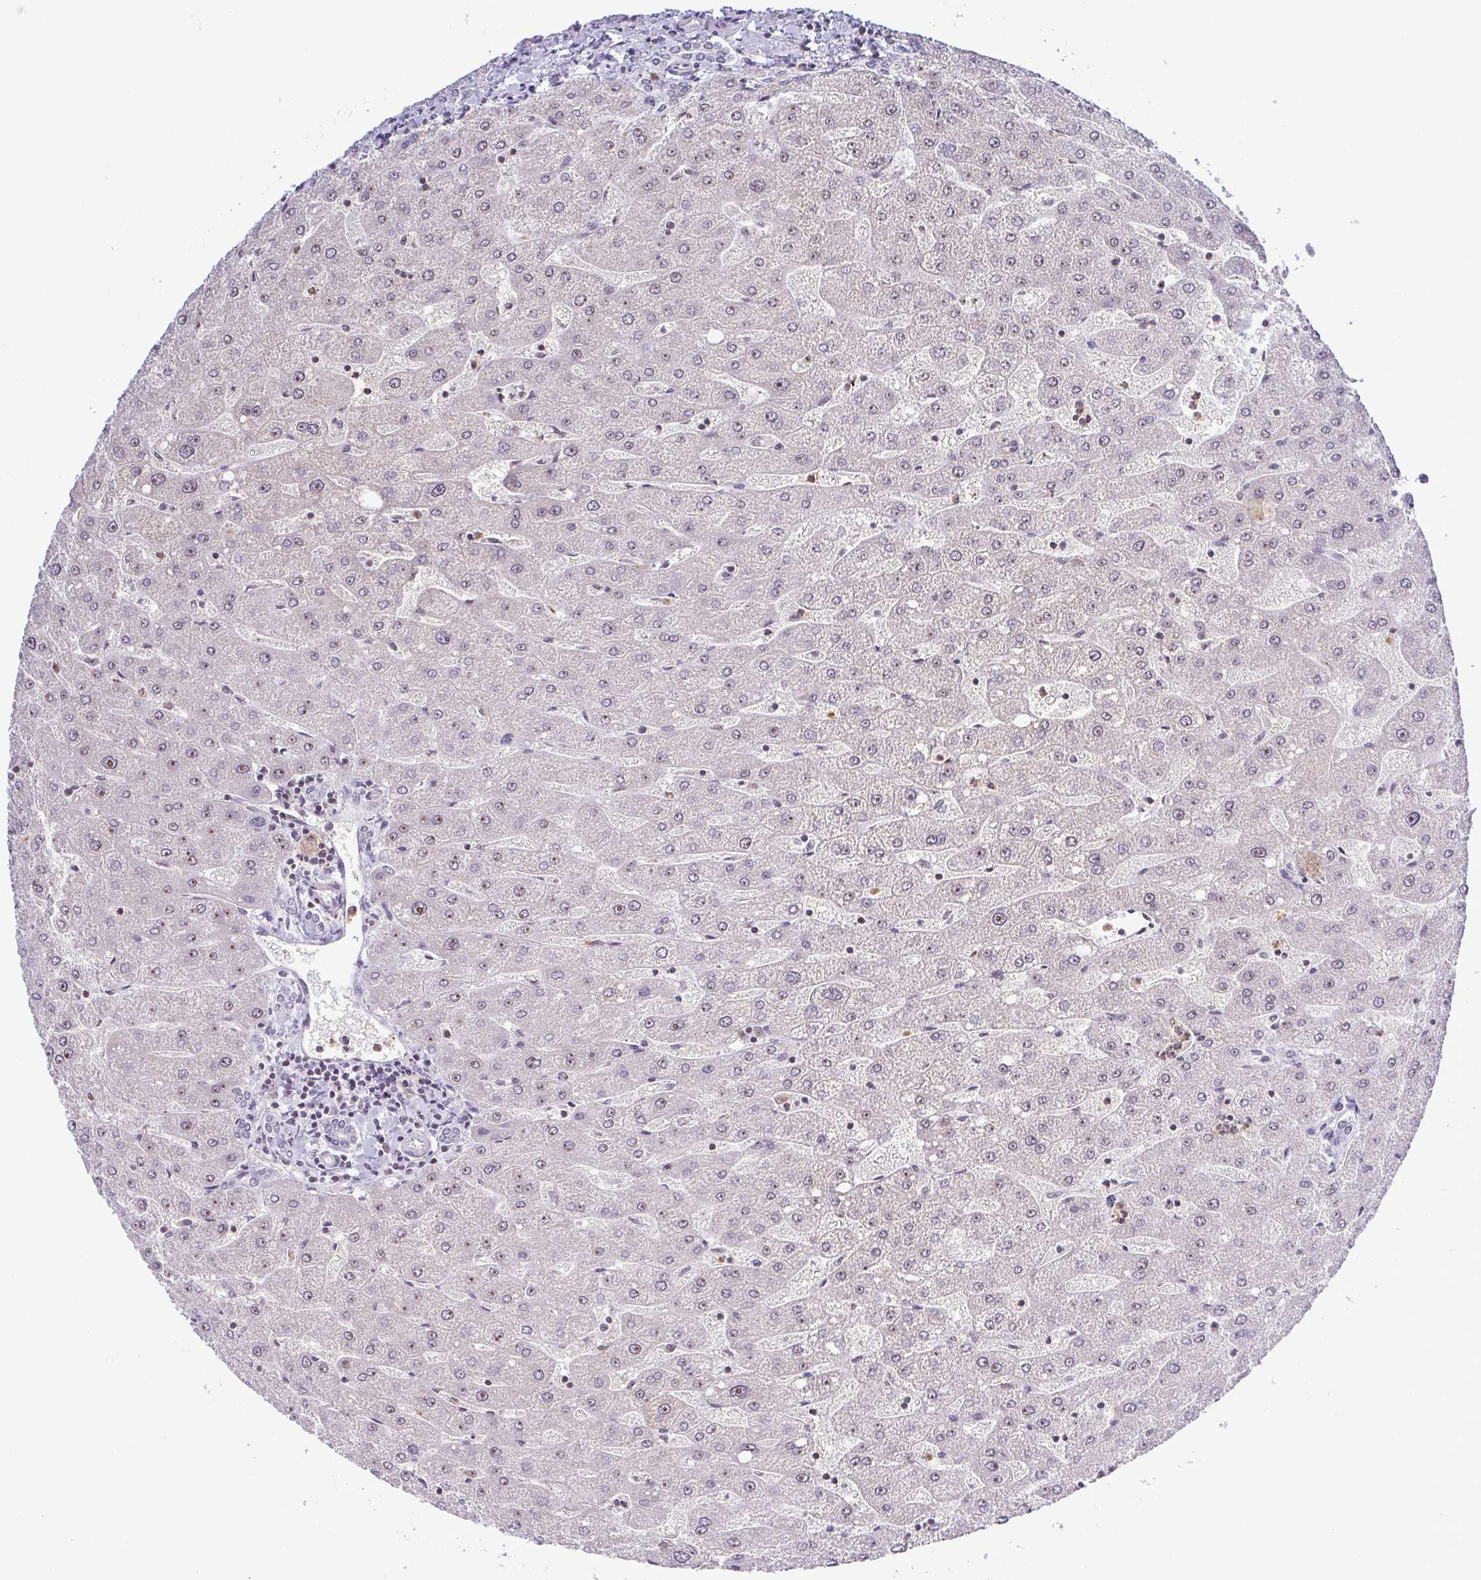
{"staining": {"intensity": "negative", "quantity": "none", "location": "none"}, "tissue": "liver", "cell_type": "Cholangiocytes", "image_type": "normal", "snomed": [{"axis": "morphology", "description": "Normal tissue, NOS"}, {"axis": "topography", "description": "Liver"}], "caption": "Immunohistochemical staining of unremarkable human liver shows no significant staining in cholangiocytes. (Immunohistochemistry, brightfield microscopy, high magnification).", "gene": "RSL24D1", "patient": {"sex": "male", "age": 67}}